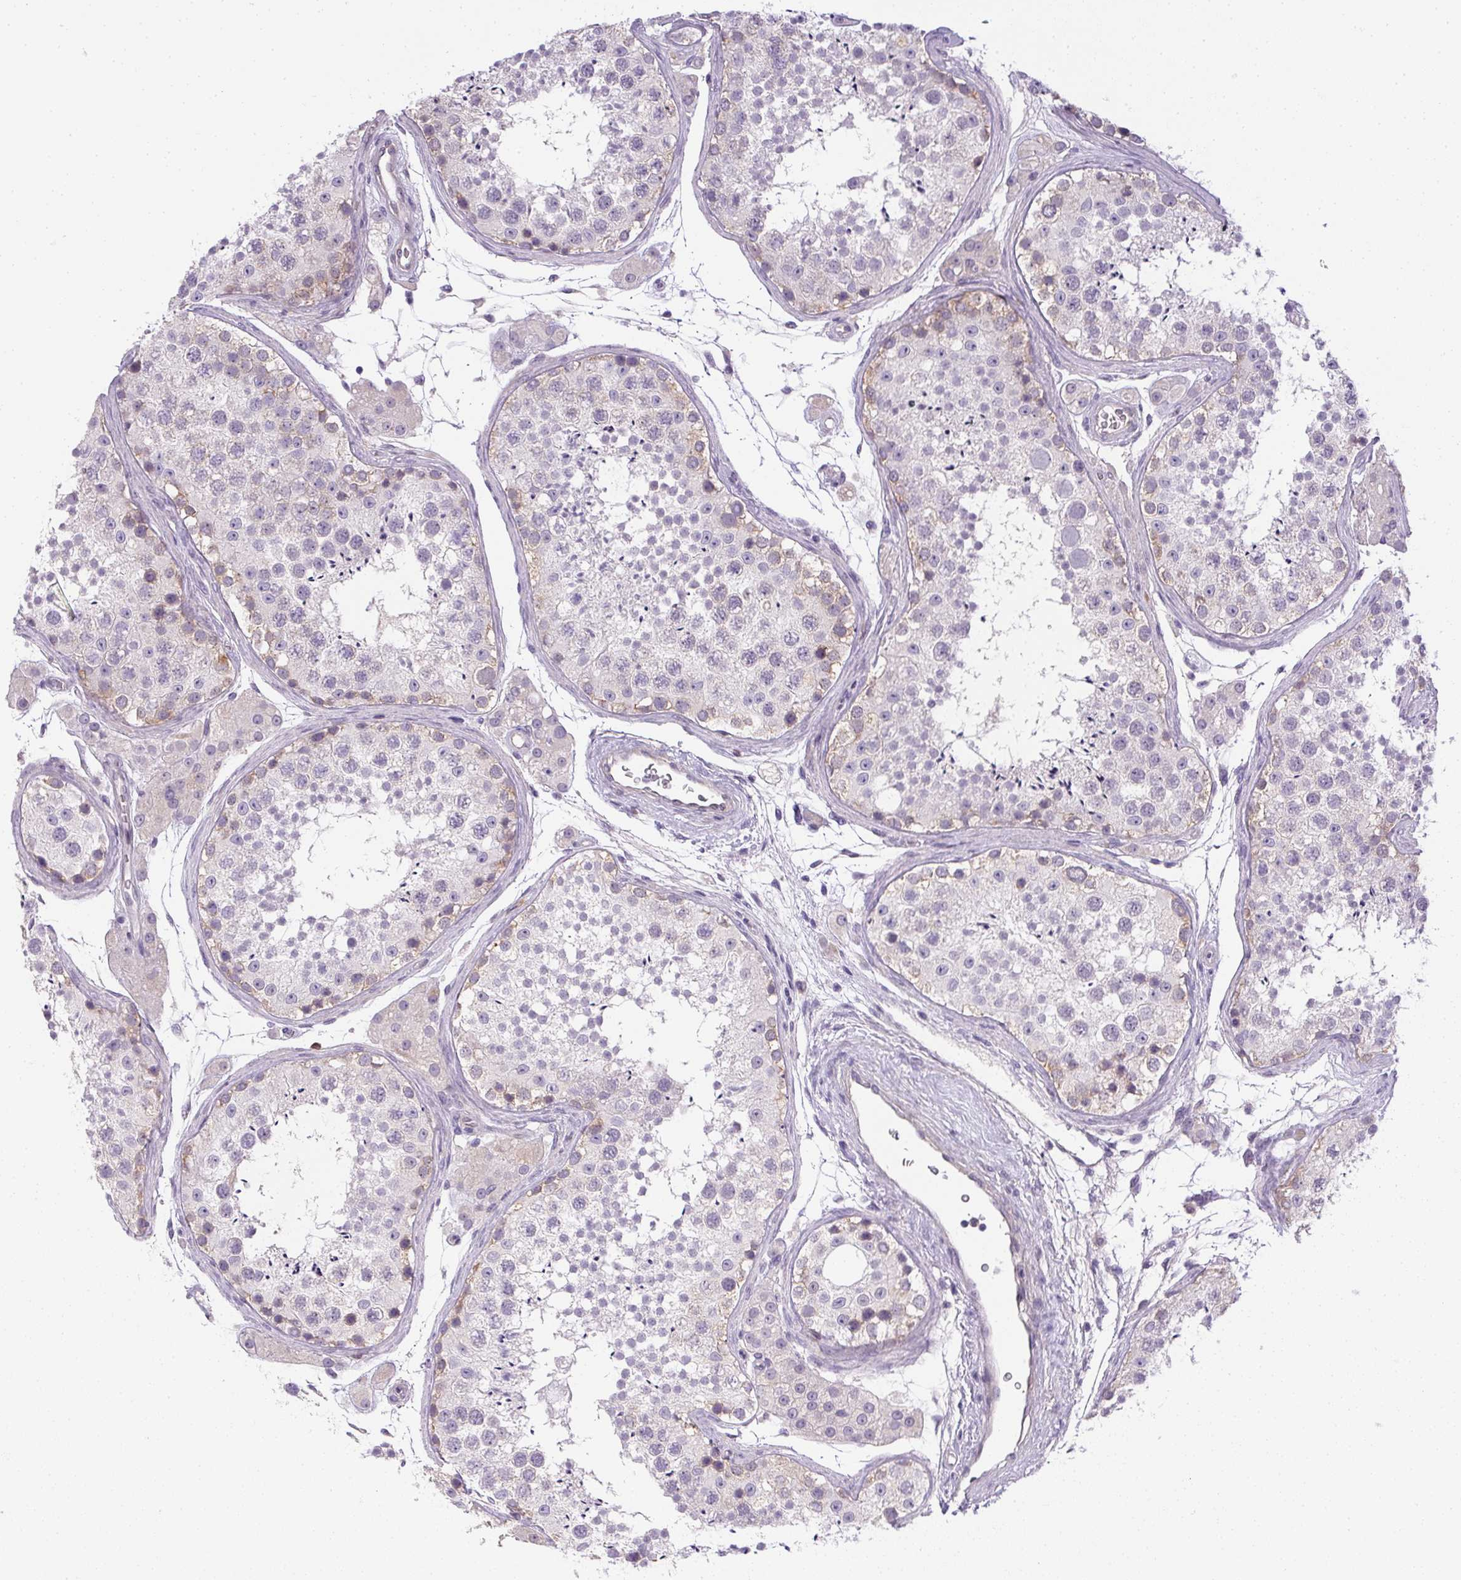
{"staining": {"intensity": "weak", "quantity": "<25%", "location": "cytoplasmic/membranous"}, "tissue": "testis", "cell_type": "Cells in seminiferous ducts", "image_type": "normal", "snomed": [{"axis": "morphology", "description": "Normal tissue, NOS"}, {"axis": "topography", "description": "Testis"}], "caption": "A high-resolution micrograph shows IHC staining of normal testis, which displays no significant staining in cells in seminiferous ducts.", "gene": "SLC17A7", "patient": {"sex": "male", "age": 41}}